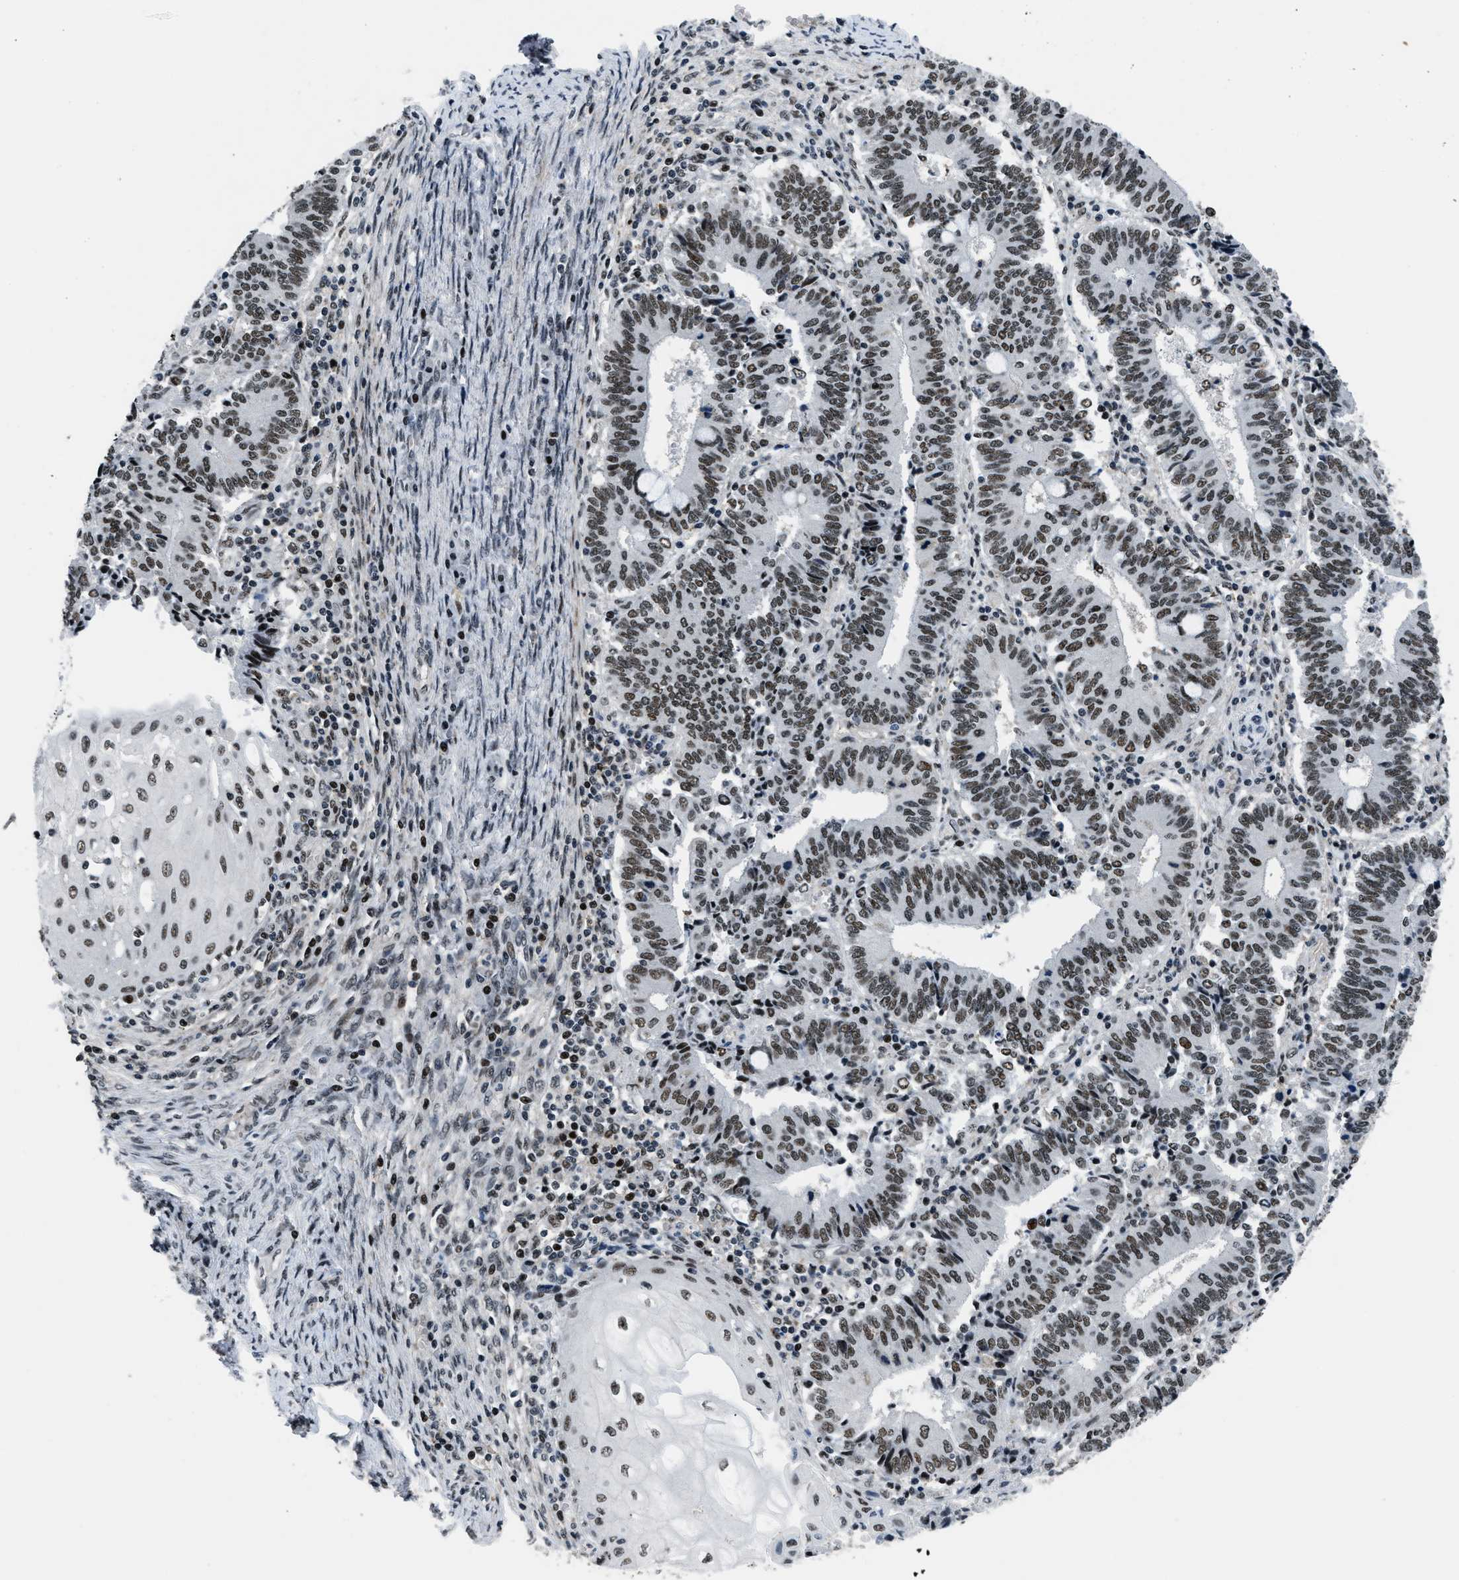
{"staining": {"intensity": "strong", "quantity": ">75%", "location": "nuclear"}, "tissue": "cervical cancer", "cell_type": "Tumor cells", "image_type": "cancer", "snomed": [{"axis": "morphology", "description": "Adenocarcinoma, NOS"}, {"axis": "topography", "description": "Cervix"}], "caption": "Cervical cancer (adenocarcinoma) stained with a protein marker demonstrates strong staining in tumor cells.", "gene": "SMARCB1", "patient": {"sex": "female", "age": 44}}